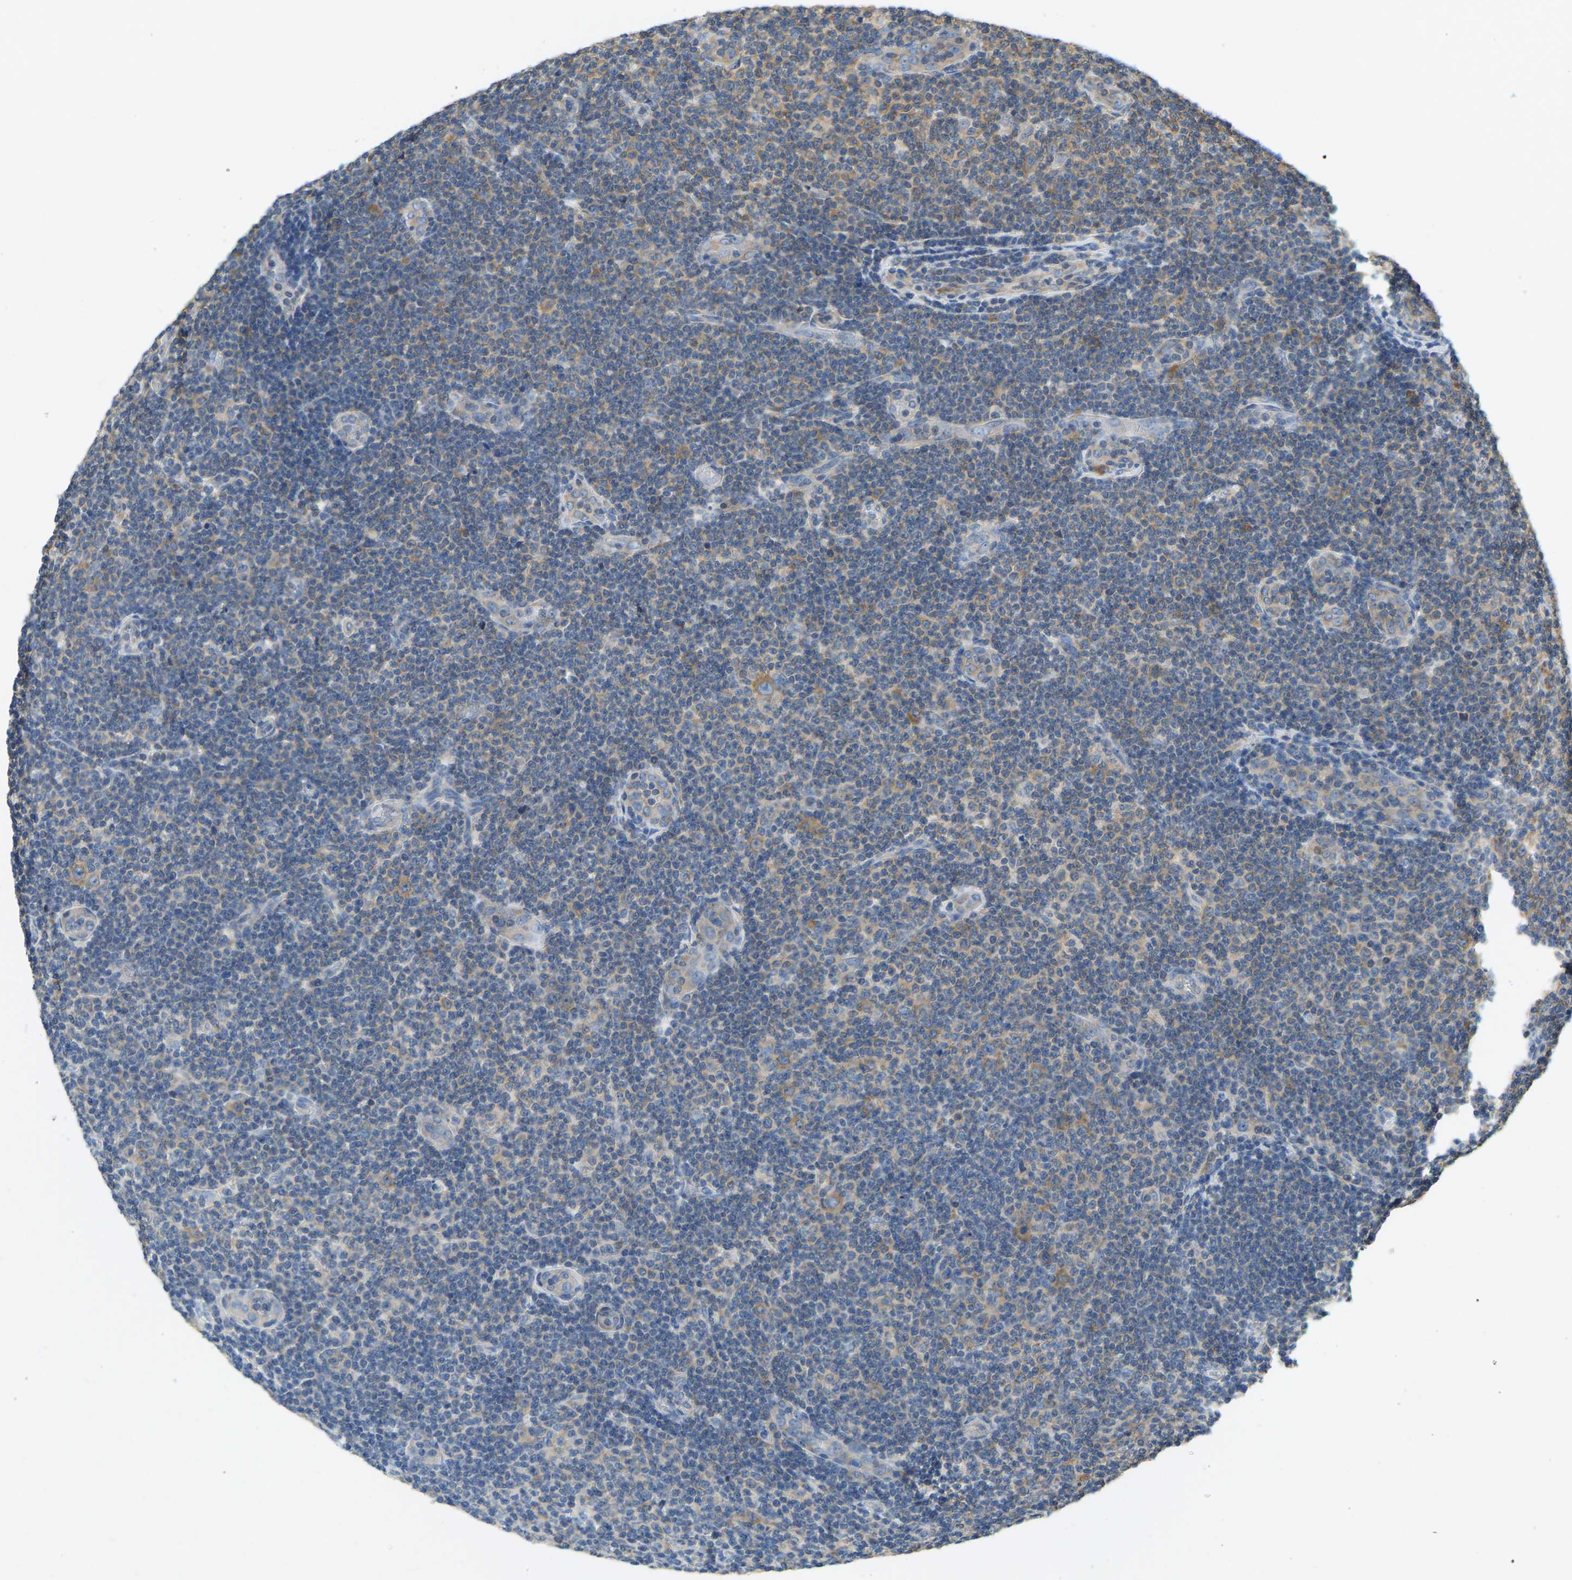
{"staining": {"intensity": "moderate", "quantity": "<25%", "location": "cytoplasmic/membranous"}, "tissue": "lymphoma", "cell_type": "Tumor cells", "image_type": "cancer", "snomed": [{"axis": "morphology", "description": "Malignant lymphoma, non-Hodgkin's type, Low grade"}, {"axis": "topography", "description": "Lymph node"}], "caption": "Malignant lymphoma, non-Hodgkin's type (low-grade) stained with DAB immunohistochemistry exhibits low levels of moderate cytoplasmic/membranous expression in about <25% of tumor cells. (DAB IHC with brightfield microscopy, high magnification).", "gene": "RPS6KB2", "patient": {"sex": "male", "age": 83}}